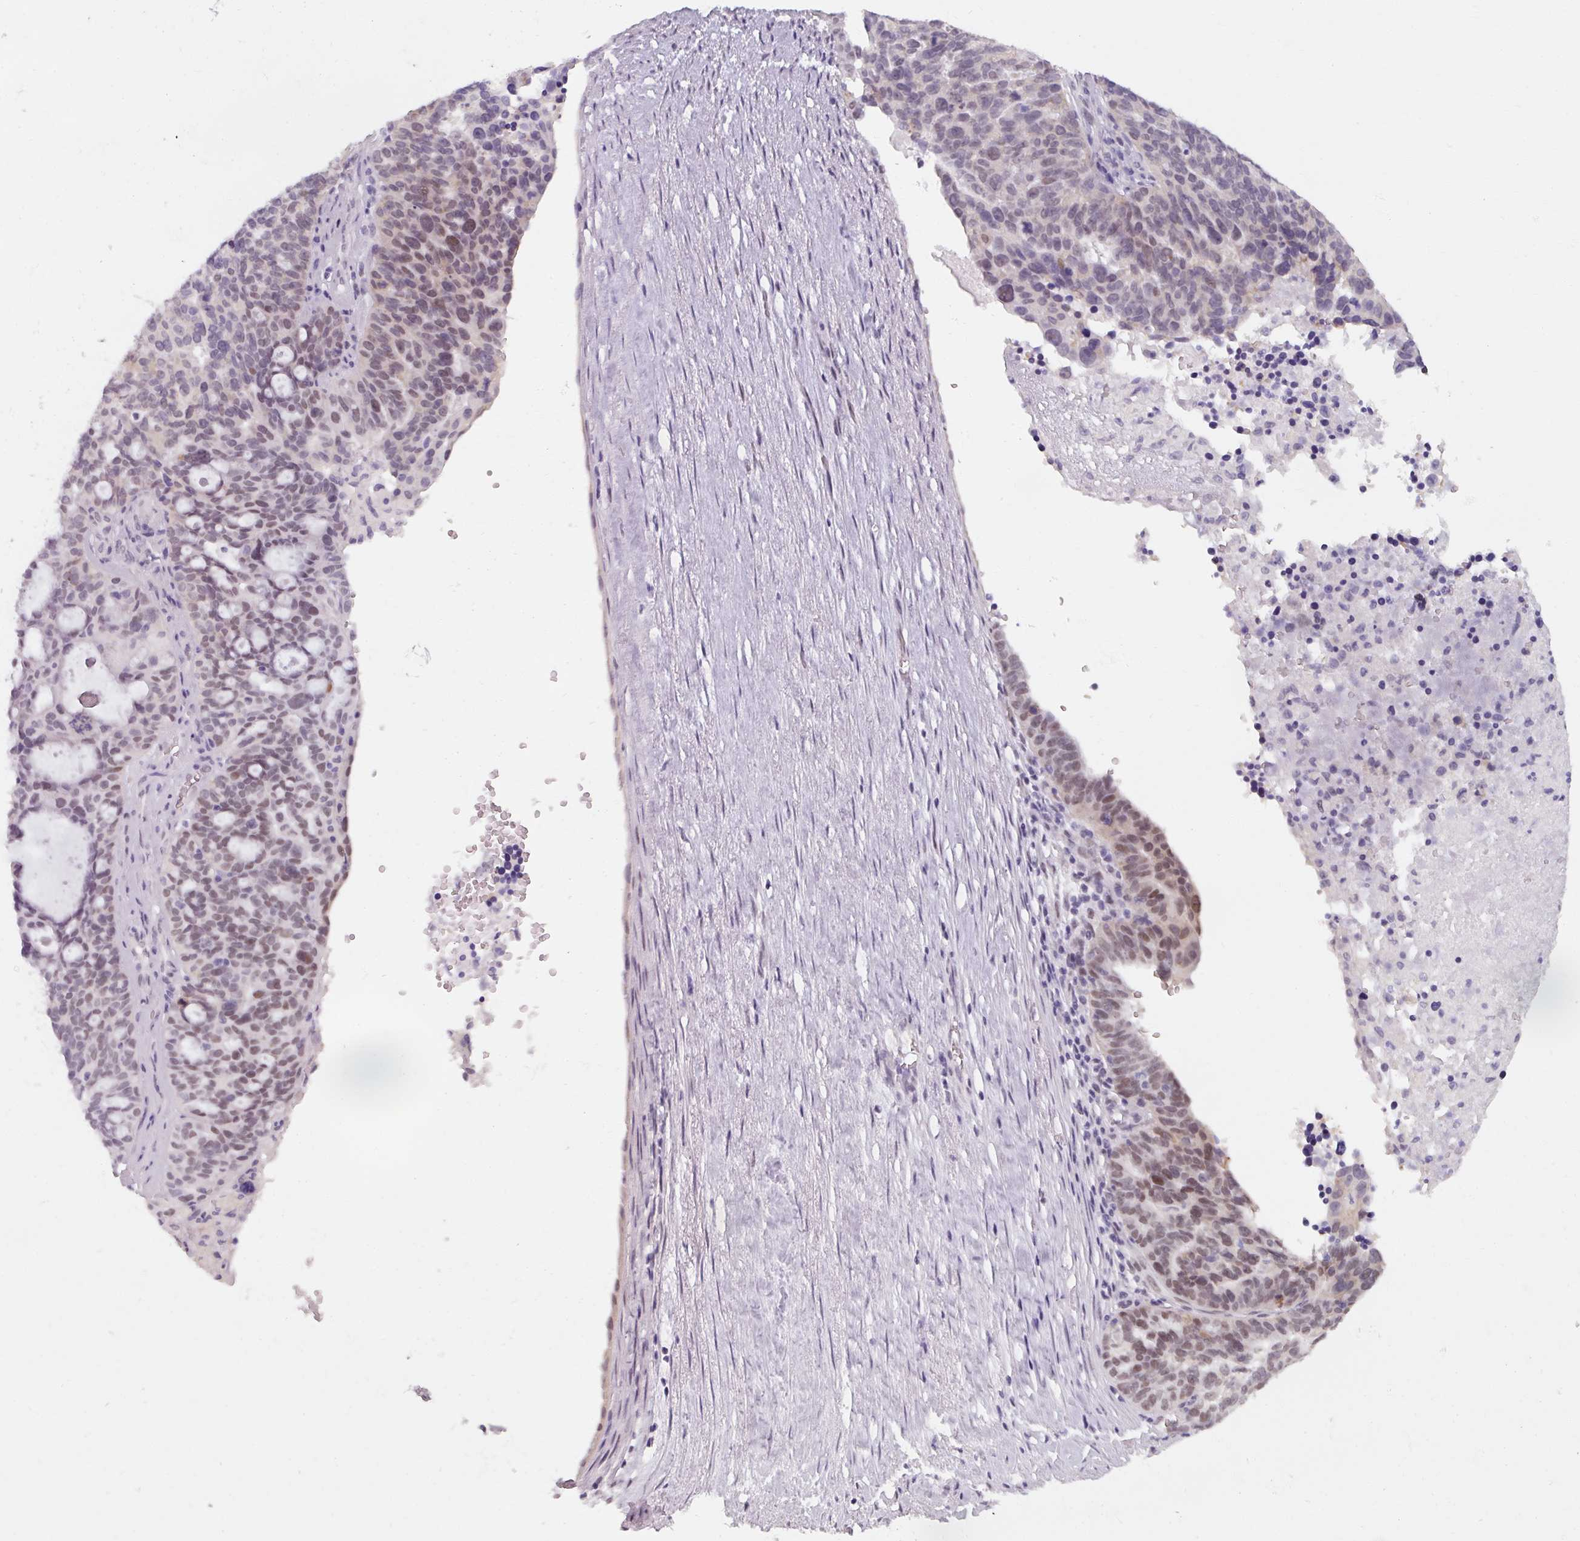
{"staining": {"intensity": "moderate", "quantity": "25%-75%", "location": "cytoplasmic/membranous,nuclear"}, "tissue": "ovarian cancer", "cell_type": "Tumor cells", "image_type": "cancer", "snomed": [{"axis": "morphology", "description": "Cystadenocarcinoma, serous, NOS"}, {"axis": "topography", "description": "Ovary"}], "caption": "Immunohistochemical staining of human ovarian cancer reveals moderate cytoplasmic/membranous and nuclear protein positivity in about 25%-75% of tumor cells.", "gene": "RIPOR3", "patient": {"sex": "female", "age": 59}}